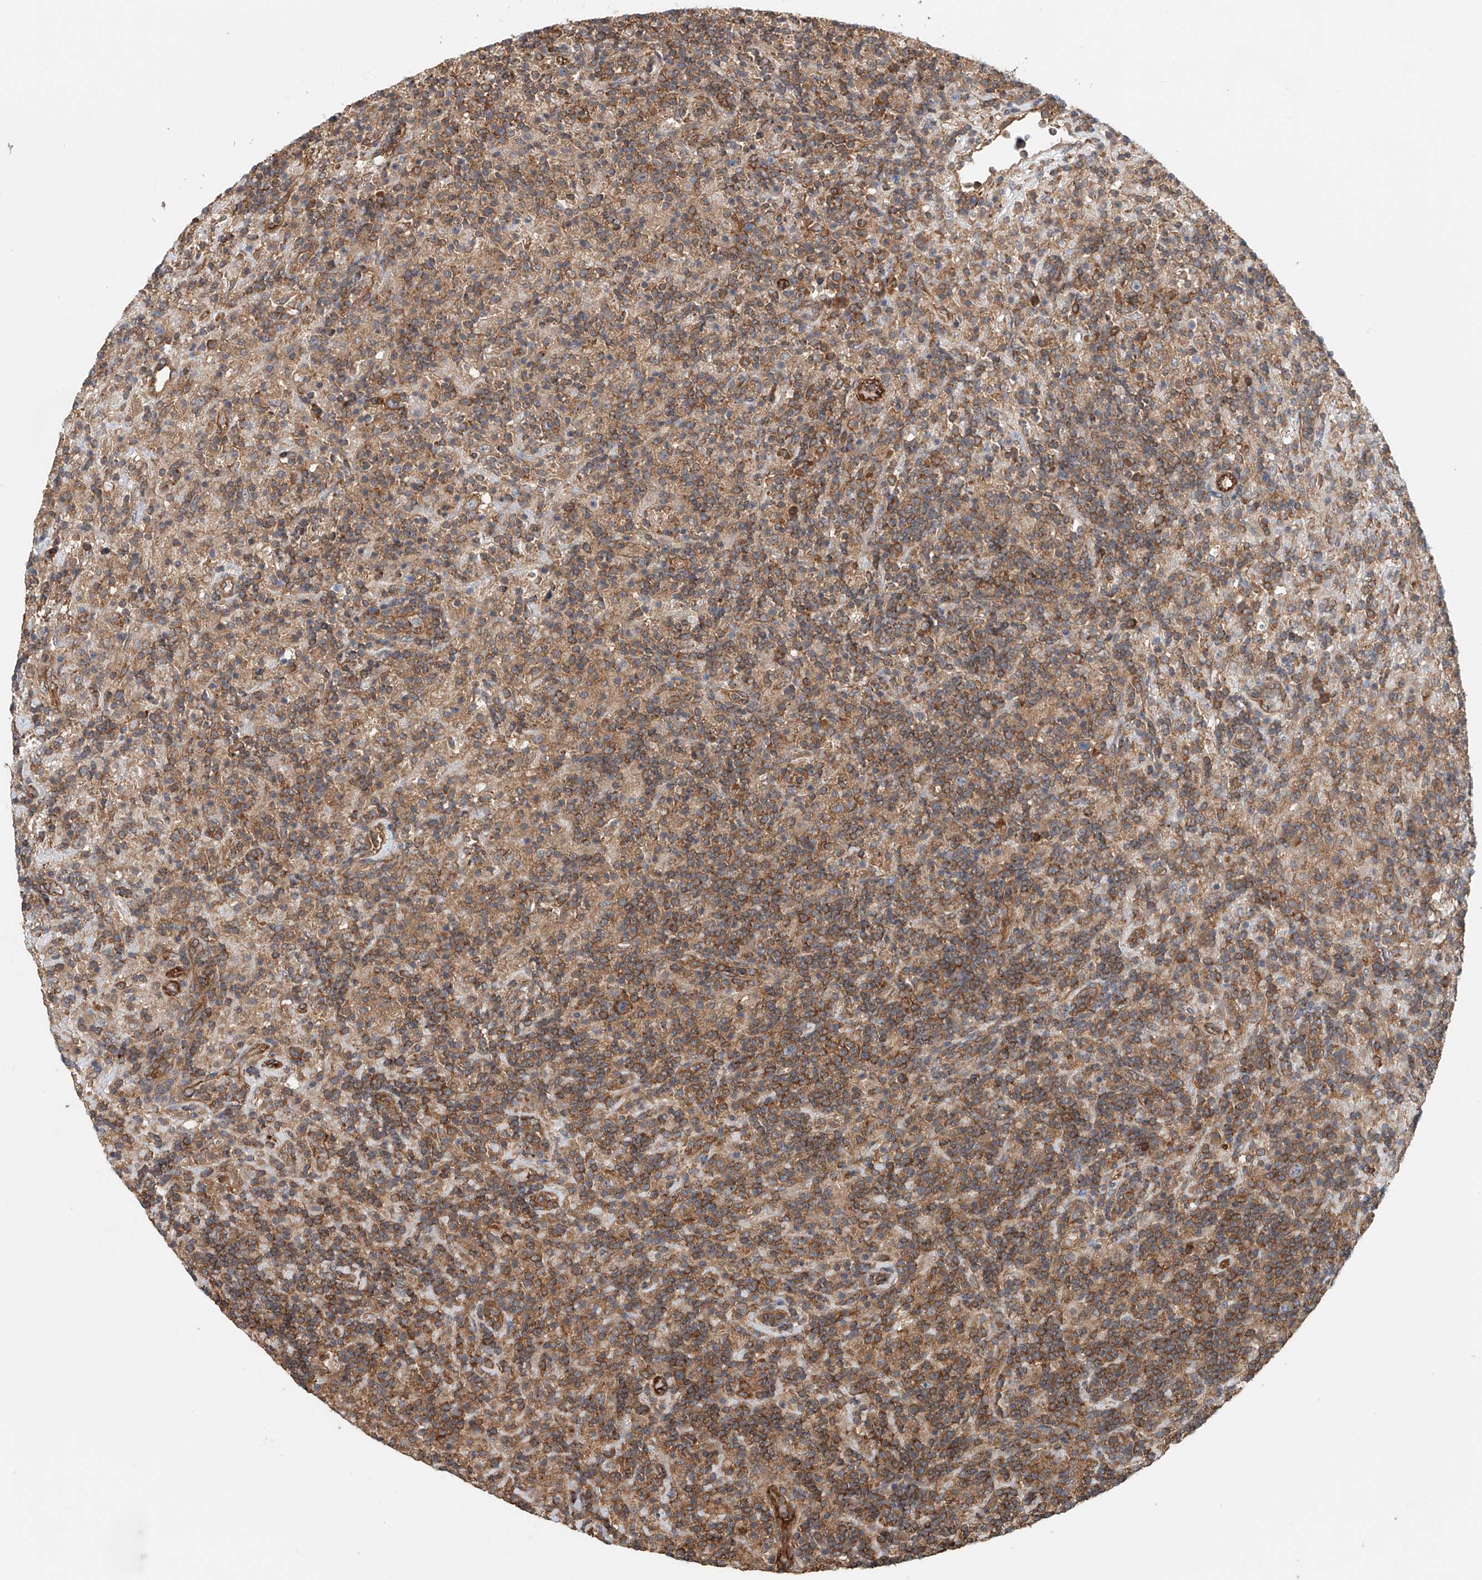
{"staining": {"intensity": "negative", "quantity": "none", "location": "none"}, "tissue": "lymphoma", "cell_type": "Tumor cells", "image_type": "cancer", "snomed": [{"axis": "morphology", "description": "Hodgkin's disease, NOS"}, {"axis": "topography", "description": "Lymph node"}], "caption": "Hodgkin's disease was stained to show a protein in brown. There is no significant positivity in tumor cells.", "gene": "FRYL", "patient": {"sex": "male", "age": 70}}